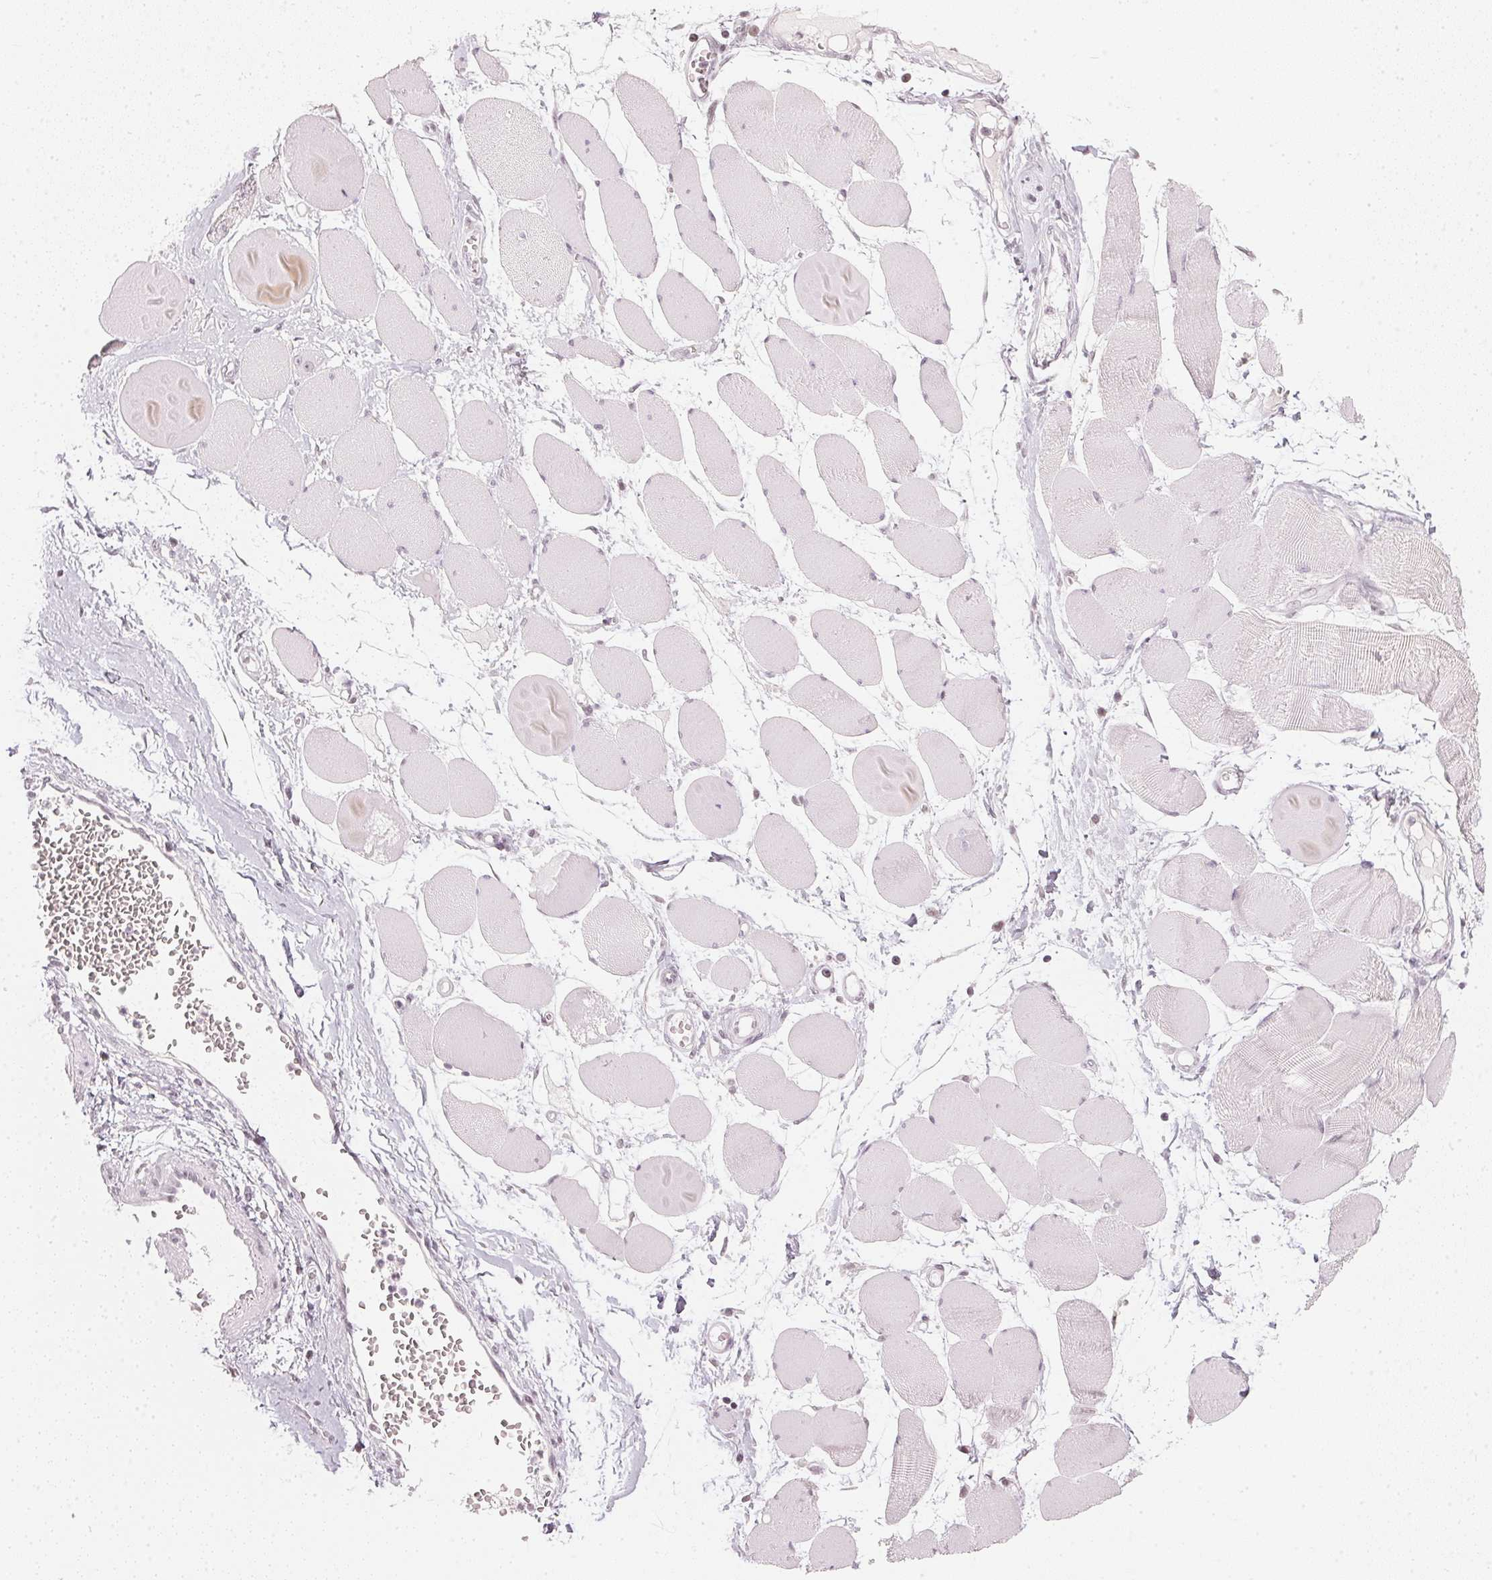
{"staining": {"intensity": "negative", "quantity": "none", "location": "none"}, "tissue": "skeletal muscle", "cell_type": "Myocytes", "image_type": "normal", "snomed": [{"axis": "morphology", "description": "Normal tissue, NOS"}, {"axis": "topography", "description": "Skeletal muscle"}], "caption": "This is an immunohistochemistry (IHC) micrograph of benign human skeletal muscle. There is no staining in myocytes.", "gene": "DNAJC6", "patient": {"sex": "female", "age": 75}}